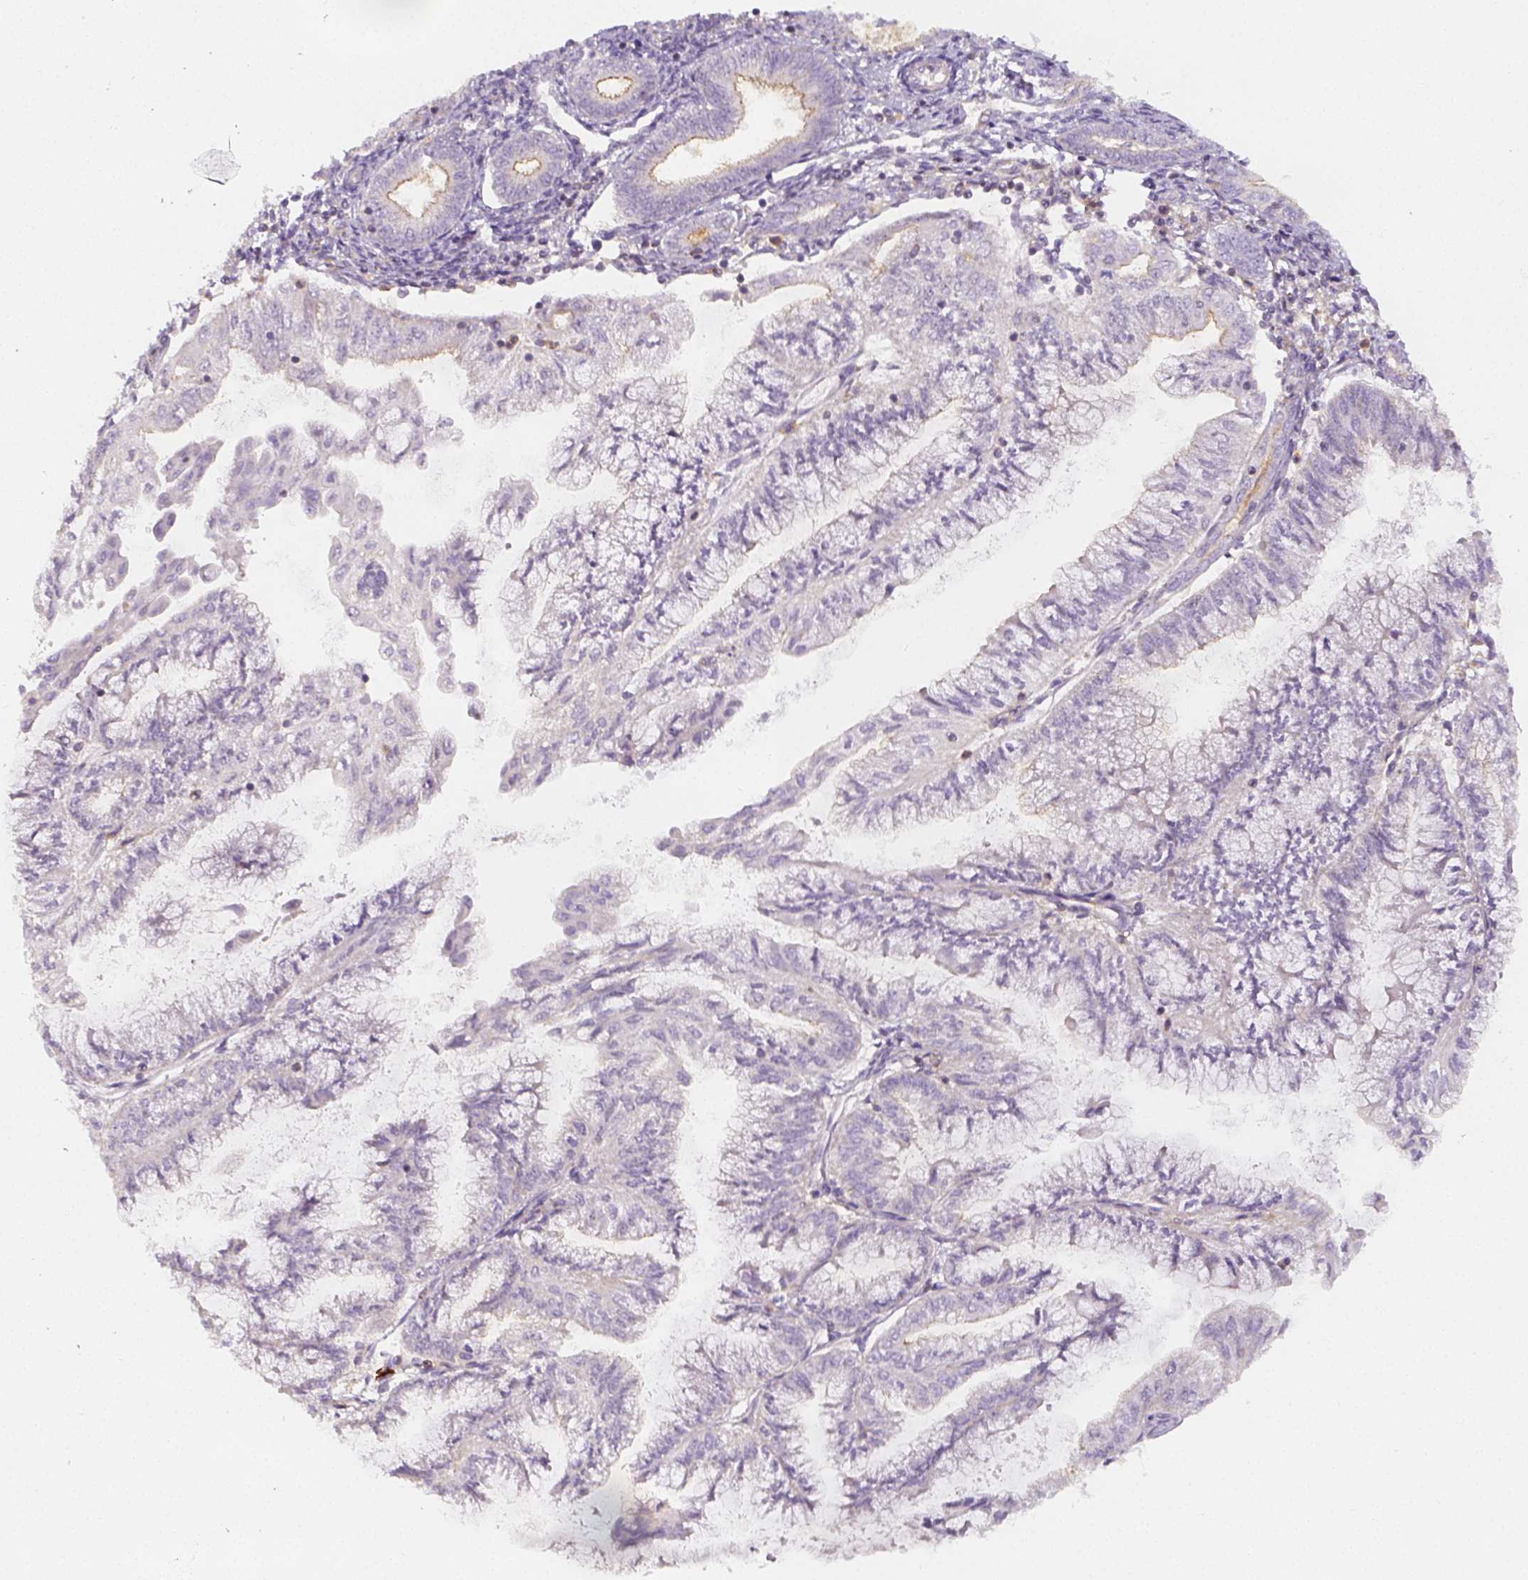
{"staining": {"intensity": "negative", "quantity": "none", "location": "none"}, "tissue": "endometrial cancer", "cell_type": "Tumor cells", "image_type": "cancer", "snomed": [{"axis": "morphology", "description": "Adenocarcinoma, NOS"}, {"axis": "topography", "description": "Endometrium"}], "caption": "Immunohistochemical staining of endometrial adenocarcinoma shows no significant positivity in tumor cells. (Immunohistochemistry, brightfield microscopy, high magnification).", "gene": "PTPRJ", "patient": {"sex": "female", "age": 55}}